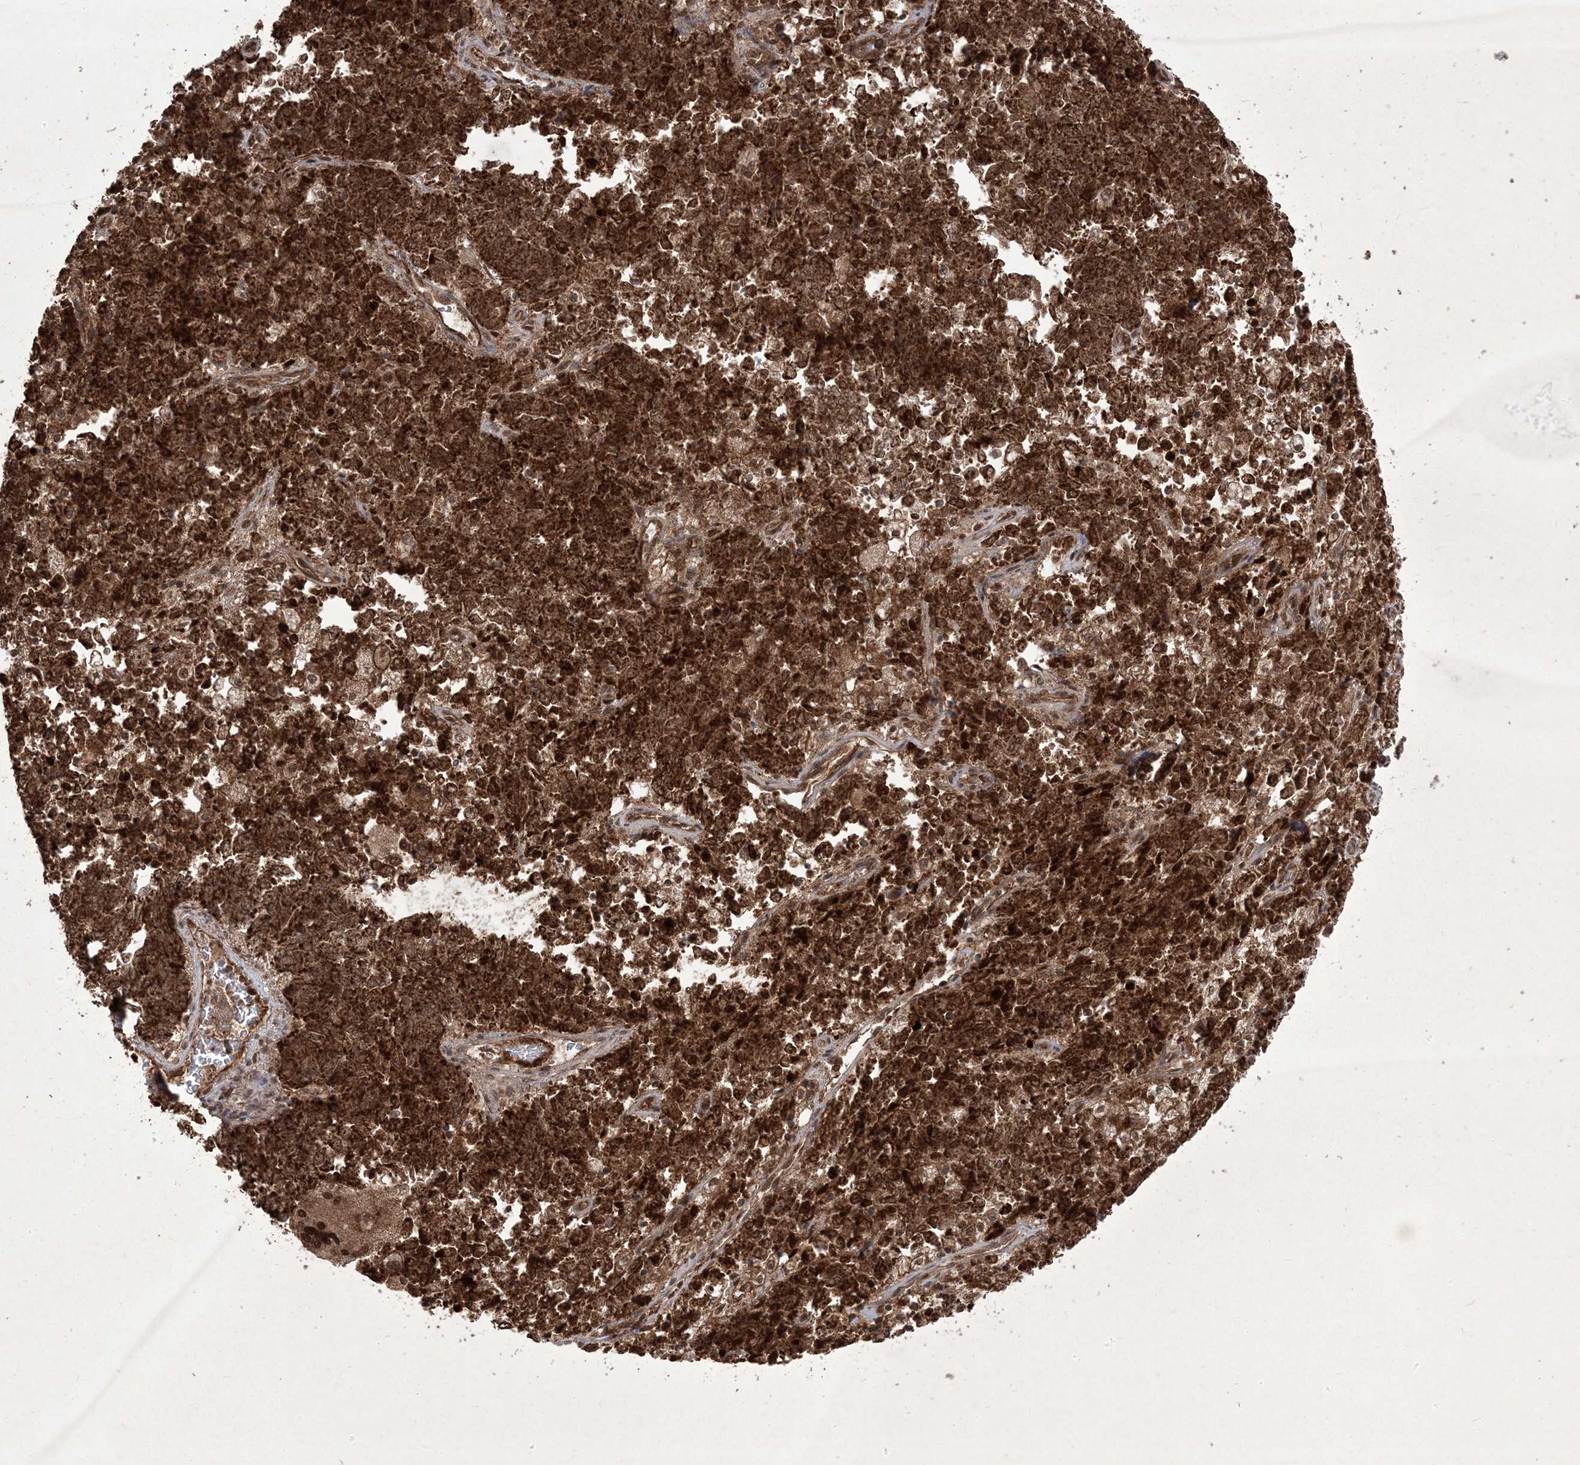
{"staining": {"intensity": "strong", "quantity": ">75%", "location": "cytoplasmic/membranous,nuclear"}, "tissue": "endometrial cancer", "cell_type": "Tumor cells", "image_type": "cancer", "snomed": [{"axis": "morphology", "description": "Adenocarcinoma, NOS"}, {"axis": "topography", "description": "Endometrium"}], "caption": "Tumor cells display high levels of strong cytoplasmic/membranous and nuclear staining in about >75% of cells in human endometrial cancer. The staining was performed using DAB (3,3'-diaminobenzidine), with brown indicating positive protein expression. Nuclei are stained blue with hematoxylin.", "gene": "PLEKHM2", "patient": {"sex": "female", "age": 80}}